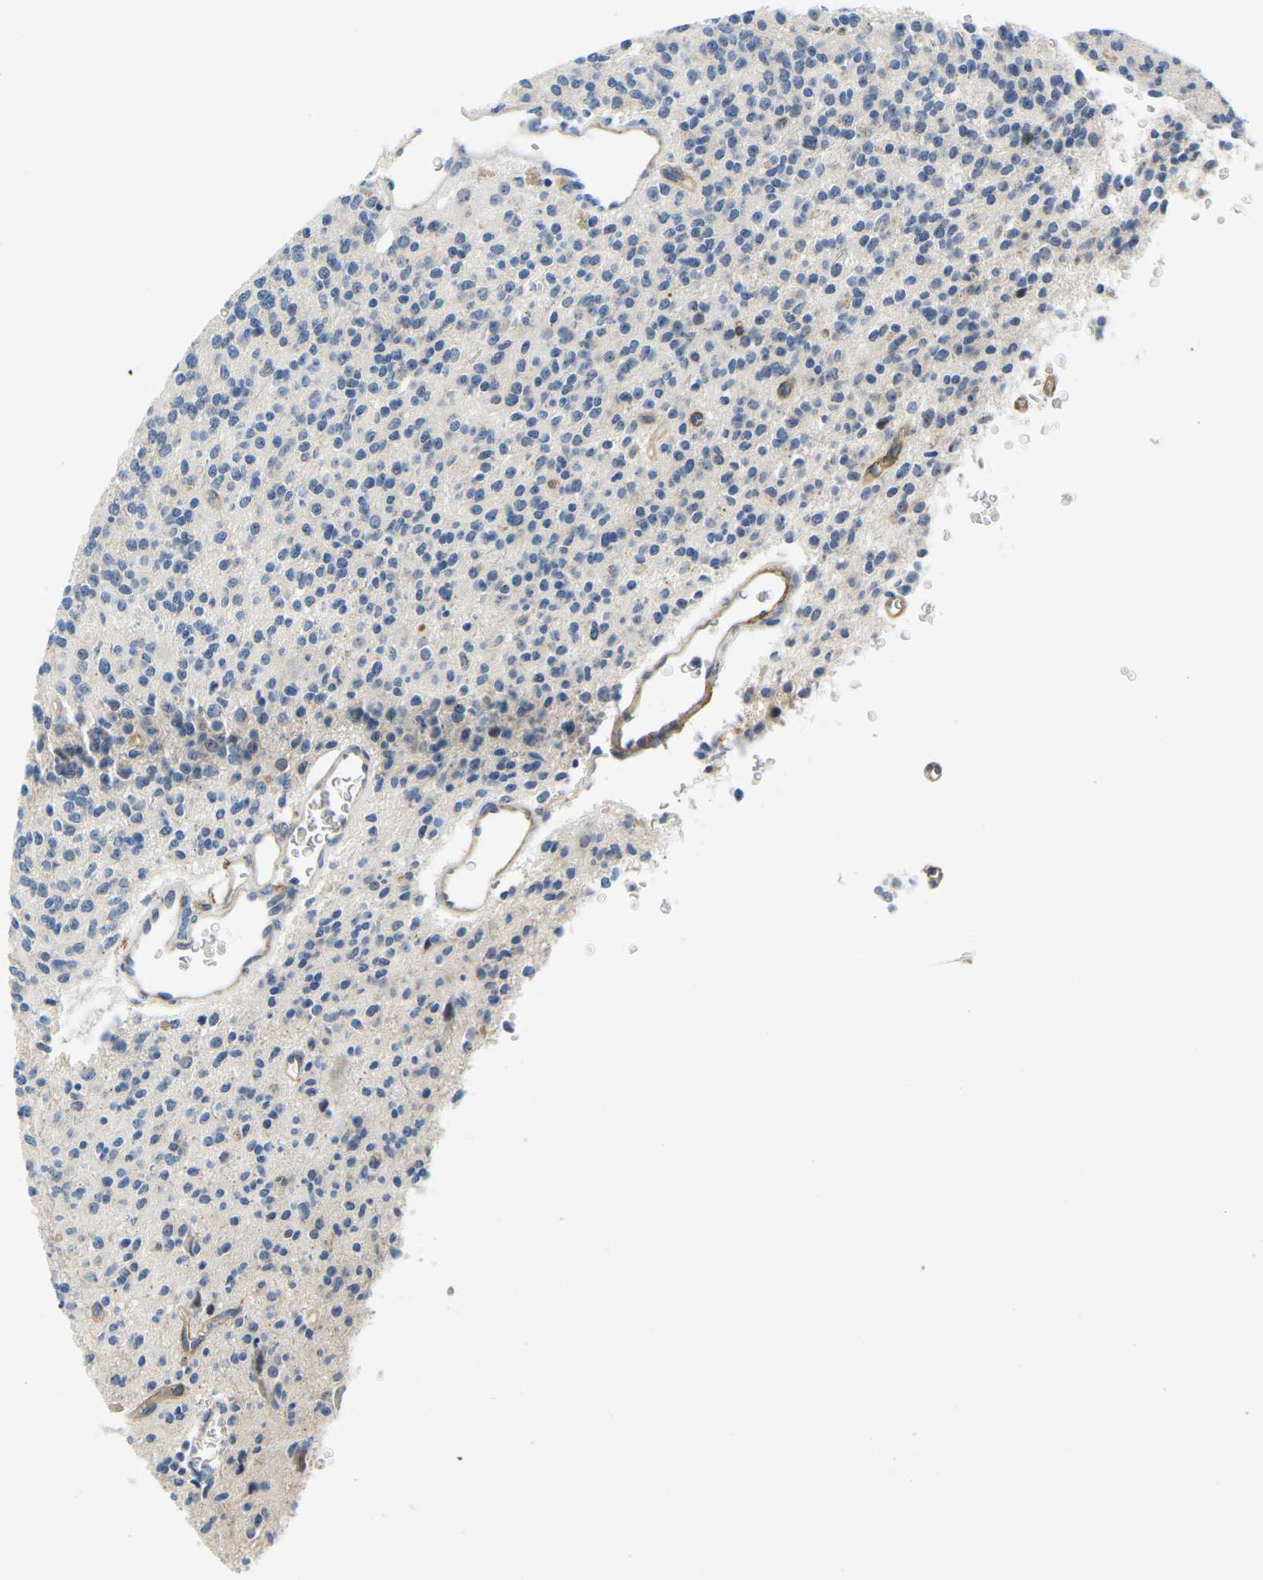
{"staining": {"intensity": "negative", "quantity": "none", "location": "none"}, "tissue": "glioma", "cell_type": "Tumor cells", "image_type": "cancer", "snomed": [{"axis": "morphology", "description": "Glioma, malignant, High grade"}, {"axis": "topography", "description": "Brain"}], "caption": "Image shows no protein expression in tumor cells of glioma tissue. The staining was performed using DAB to visualize the protein expression in brown, while the nuclei were stained in blue with hematoxylin (Magnification: 20x).", "gene": "LIAS", "patient": {"sex": "male", "age": 34}}